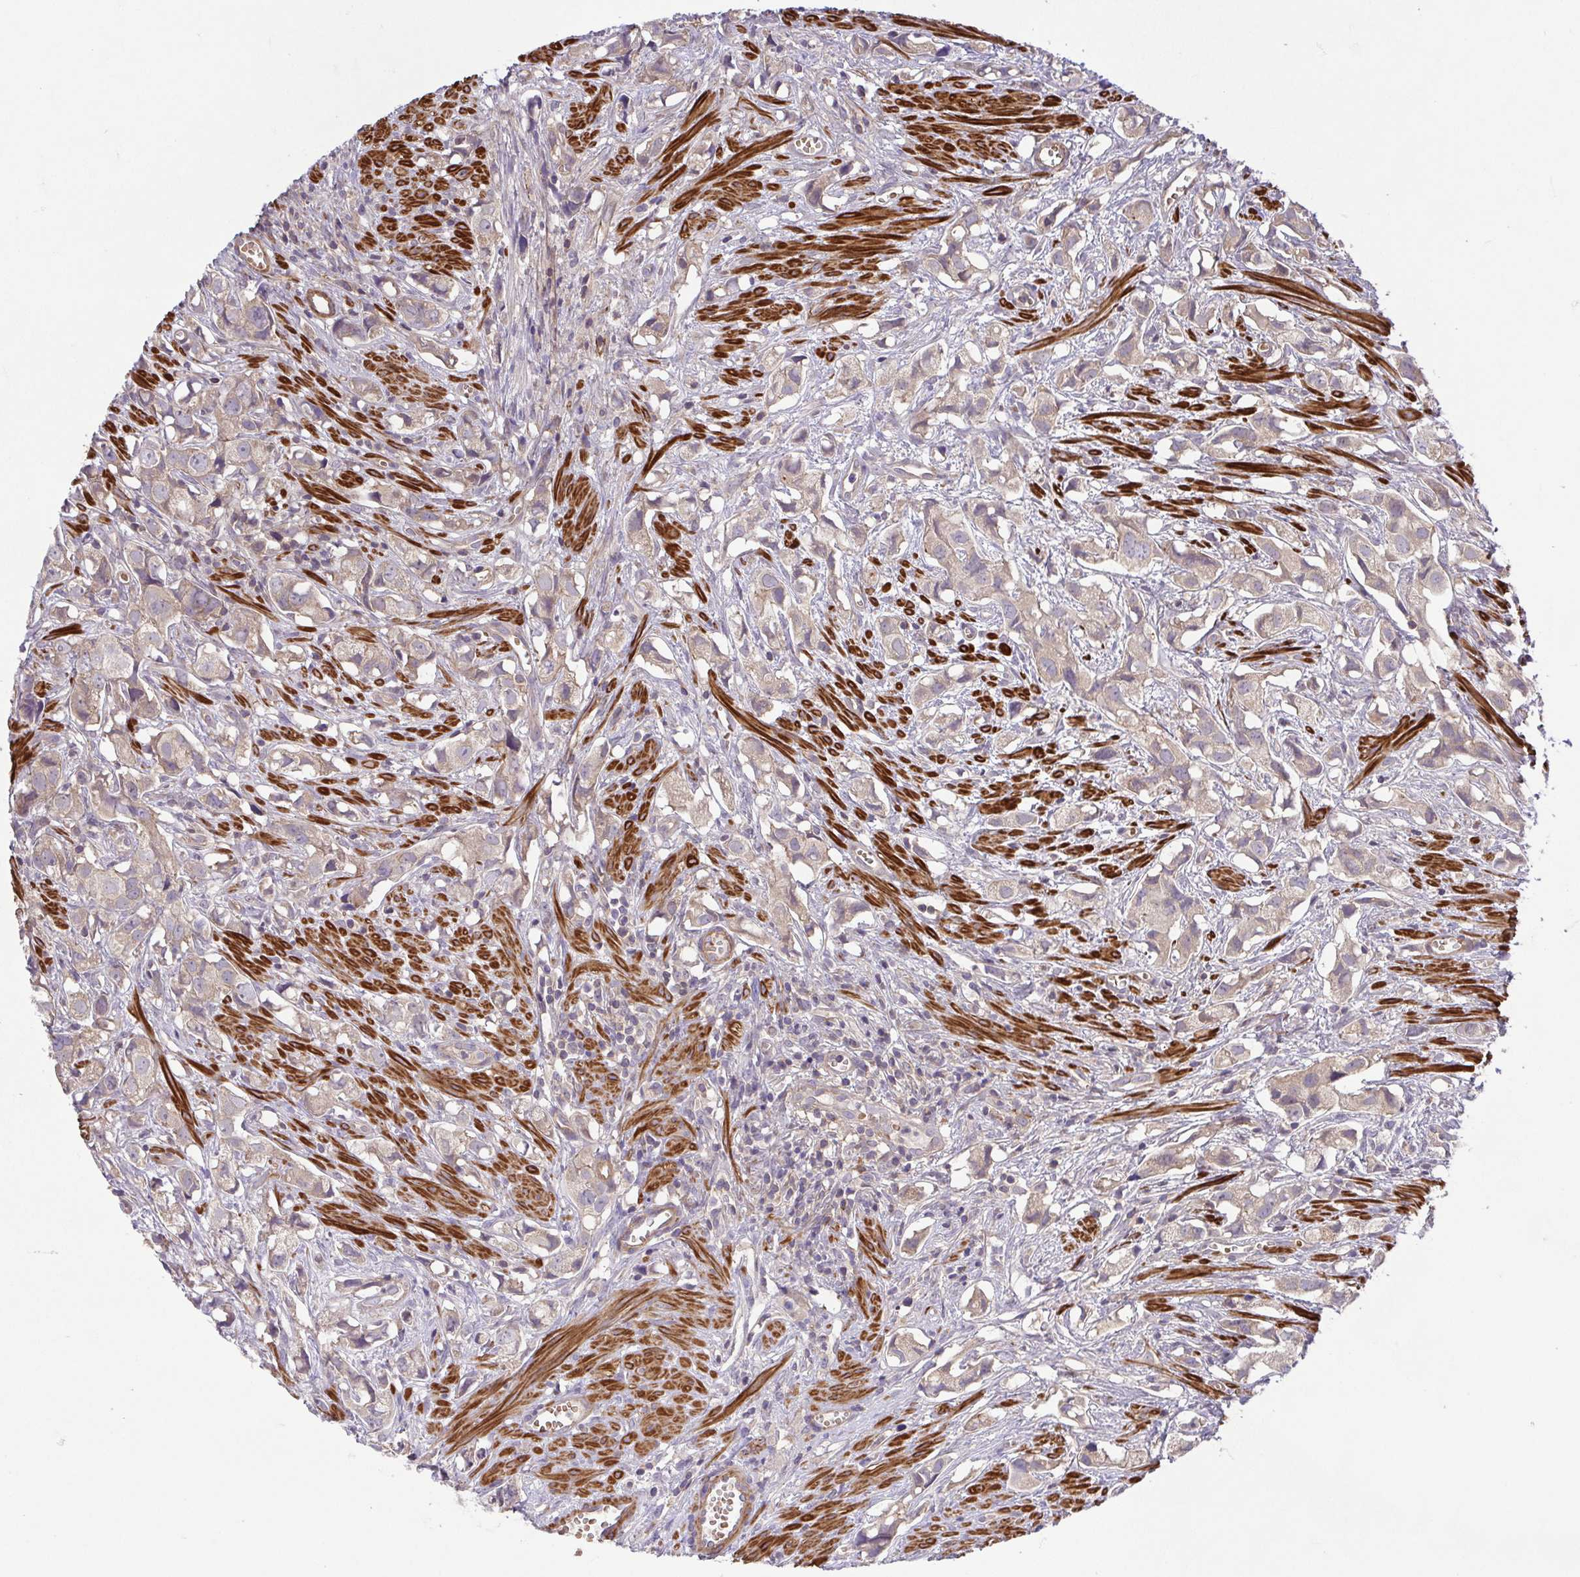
{"staining": {"intensity": "weak", "quantity": ">75%", "location": "cytoplasmic/membranous"}, "tissue": "prostate cancer", "cell_type": "Tumor cells", "image_type": "cancer", "snomed": [{"axis": "morphology", "description": "Adenocarcinoma, High grade"}, {"axis": "topography", "description": "Prostate"}], "caption": "Immunohistochemistry (IHC) (DAB (3,3'-diaminobenzidine)) staining of adenocarcinoma (high-grade) (prostate) reveals weak cytoplasmic/membranous protein staining in approximately >75% of tumor cells.", "gene": "IDE", "patient": {"sex": "male", "age": 58}}